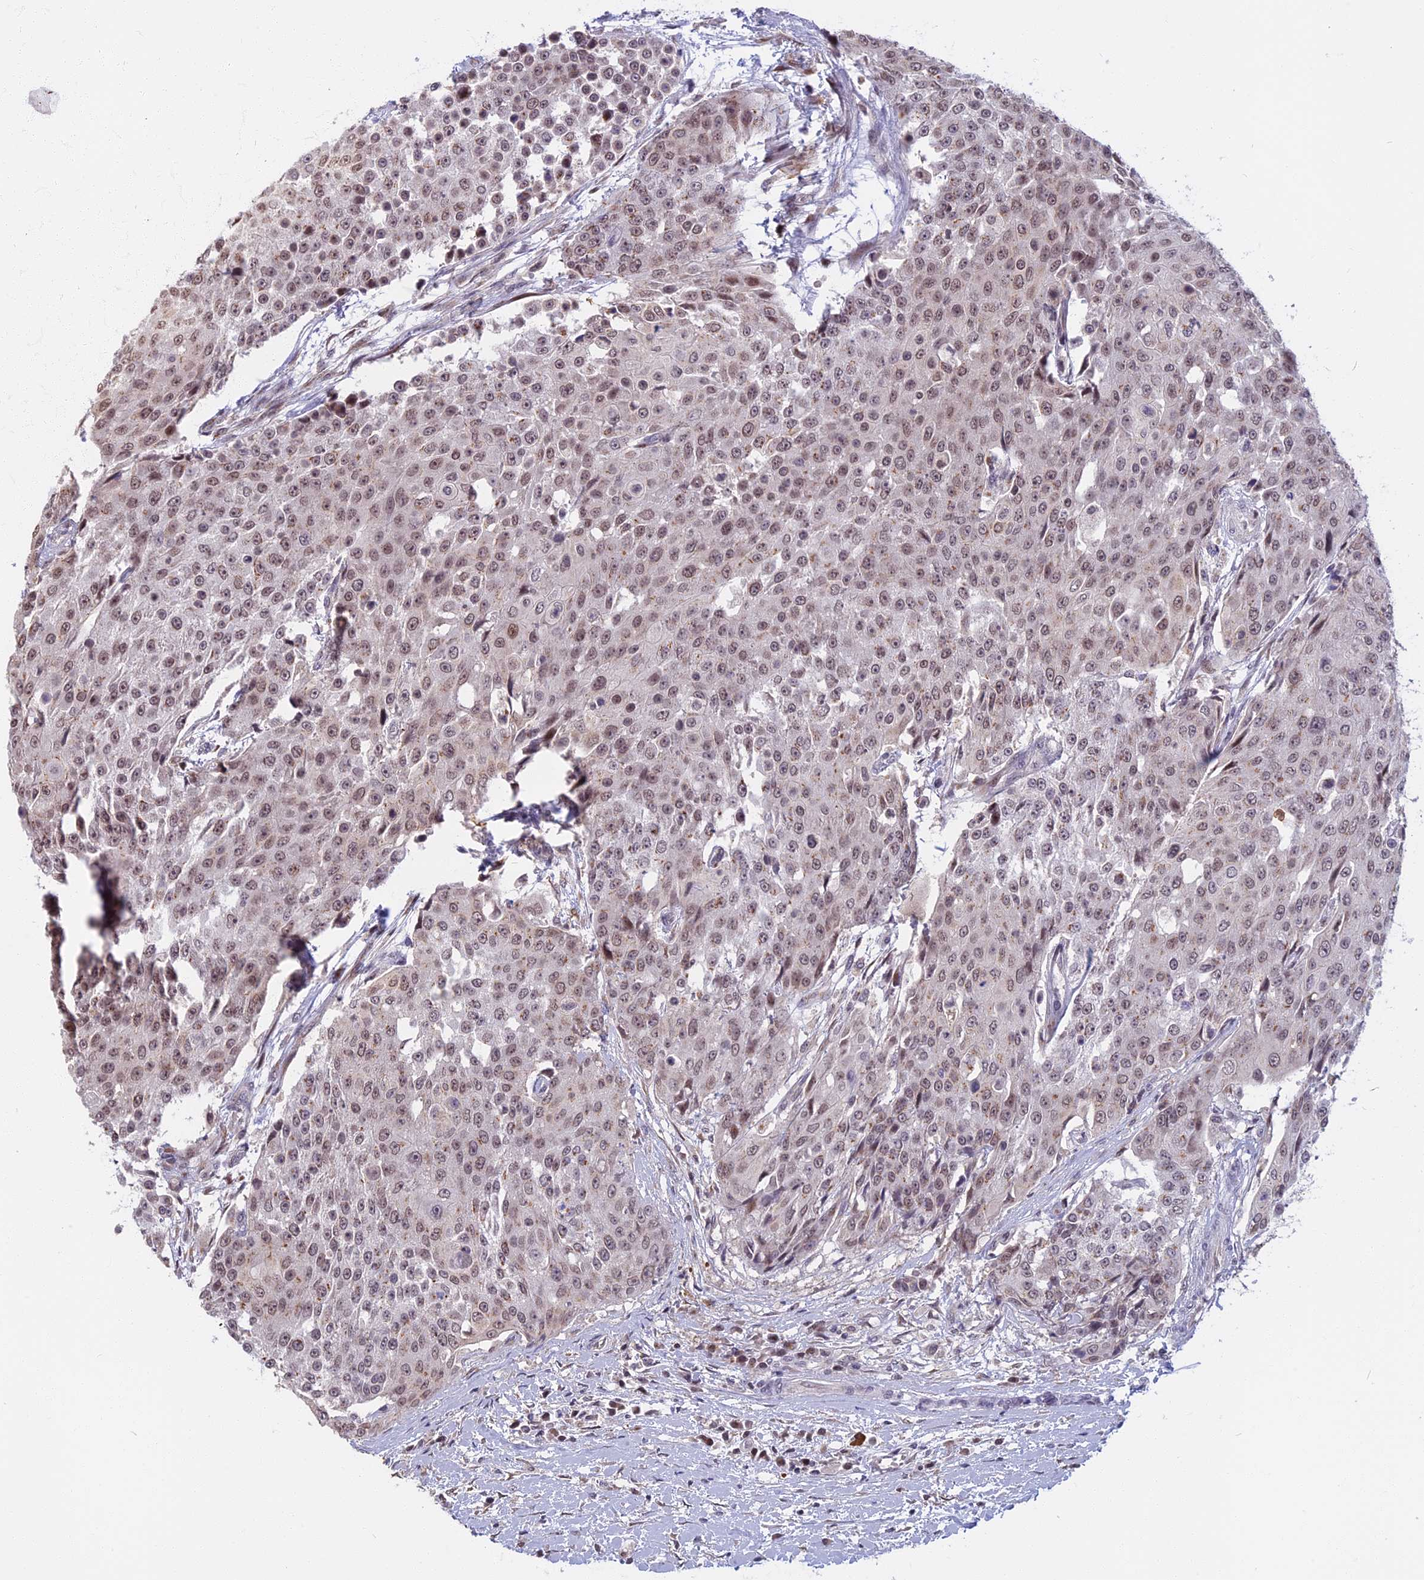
{"staining": {"intensity": "weak", "quantity": "25%-75%", "location": "nuclear"}, "tissue": "urothelial cancer", "cell_type": "Tumor cells", "image_type": "cancer", "snomed": [{"axis": "morphology", "description": "Urothelial carcinoma, High grade"}, {"axis": "topography", "description": "Urinary bladder"}], "caption": "Tumor cells demonstrate low levels of weak nuclear staining in about 25%-75% of cells in human high-grade urothelial carcinoma.", "gene": "CCDC113", "patient": {"sex": "female", "age": 63}}